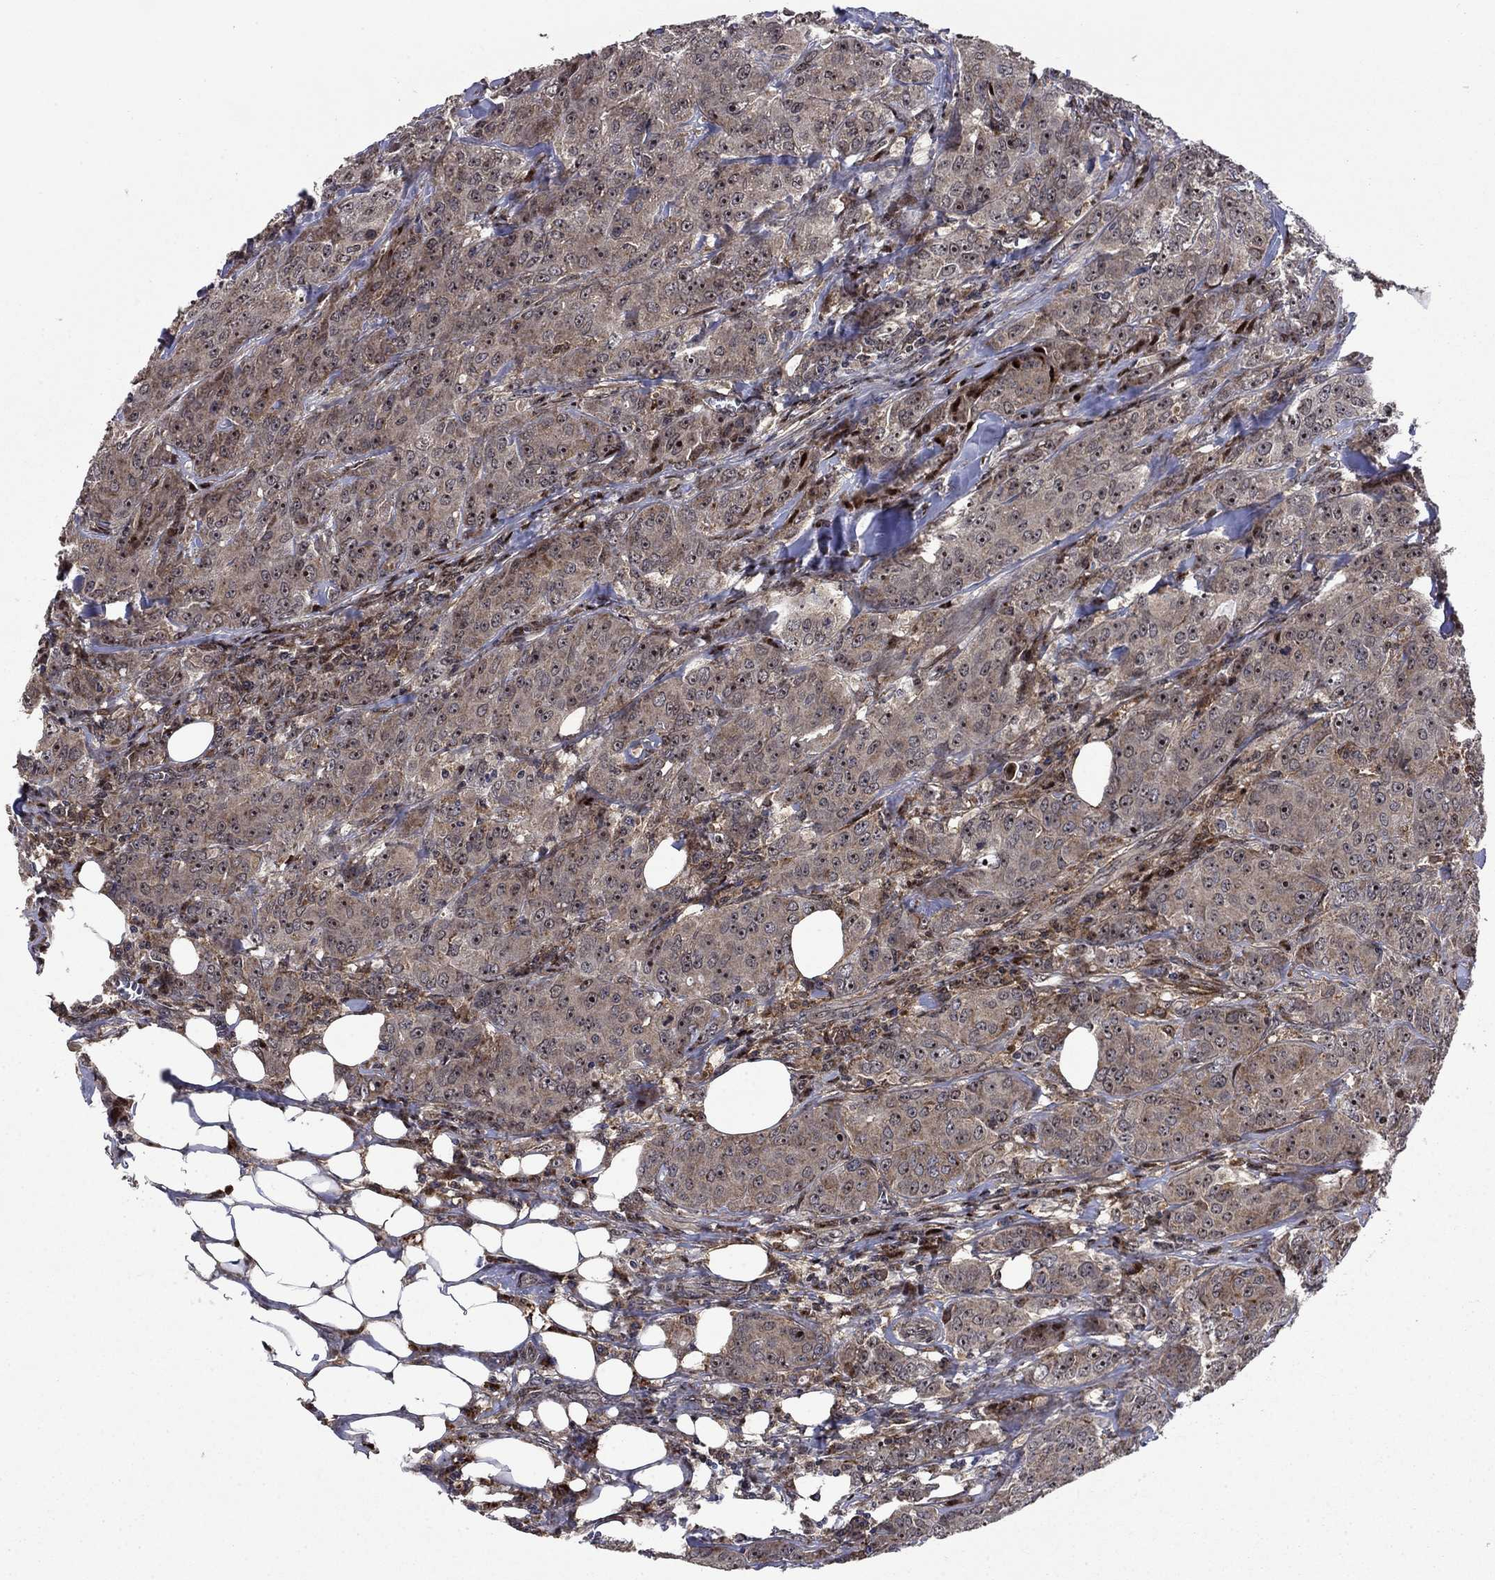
{"staining": {"intensity": "moderate", "quantity": "25%-75%", "location": "nuclear"}, "tissue": "breast cancer", "cell_type": "Tumor cells", "image_type": "cancer", "snomed": [{"axis": "morphology", "description": "Duct carcinoma"}, {"axis": "topography", "description": "Breast"}], "caption": "IHC of human invasive ductal carcinoma (breast) displays medium levels of moderate nuclear positivity in approximately 25%-75% of tumor cells.", "gene": "AGTPBP1", "patient": {"sex": "female", "age": 43}}